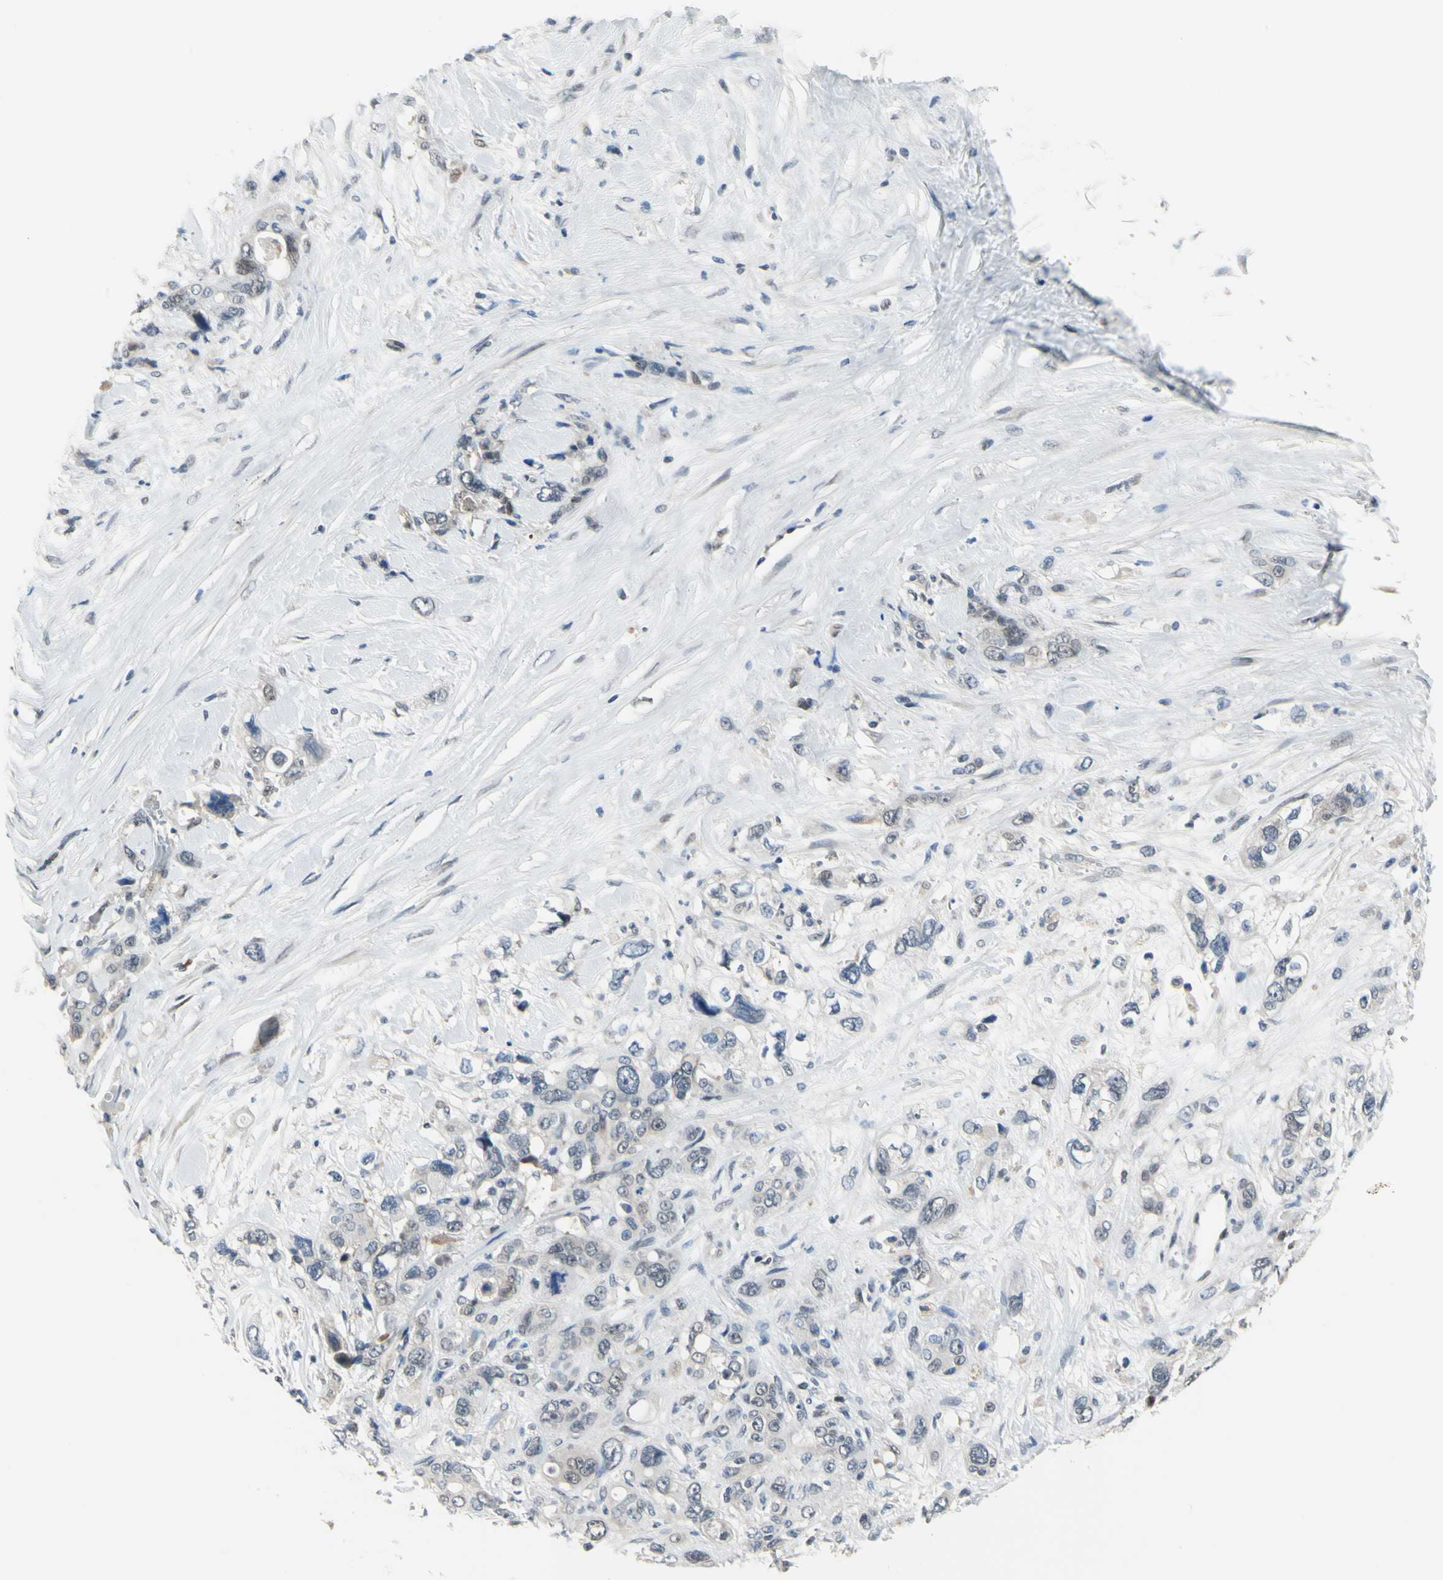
{"staining": {"intensity": "negative", "quantity": "none", "location": "none"}, "tissue": "pancreatic cancer", "cell_type": "Tumor cells", "image_type": "cancer", "snomed": [{"axis": "morphology", "description": "Adenocarcinoma, NOS"}, {"axis": "topography", "description": "Pancreas"}], "caption": "IHC histopathology image of neoplastic tissue: pancreatic cancer stained with DAB (3,3'-diaminobenzidine) displays no significant protein expression in tumor cells.", "gene": "HSPA4", "patient": {"sex": "male", "age": 46}}